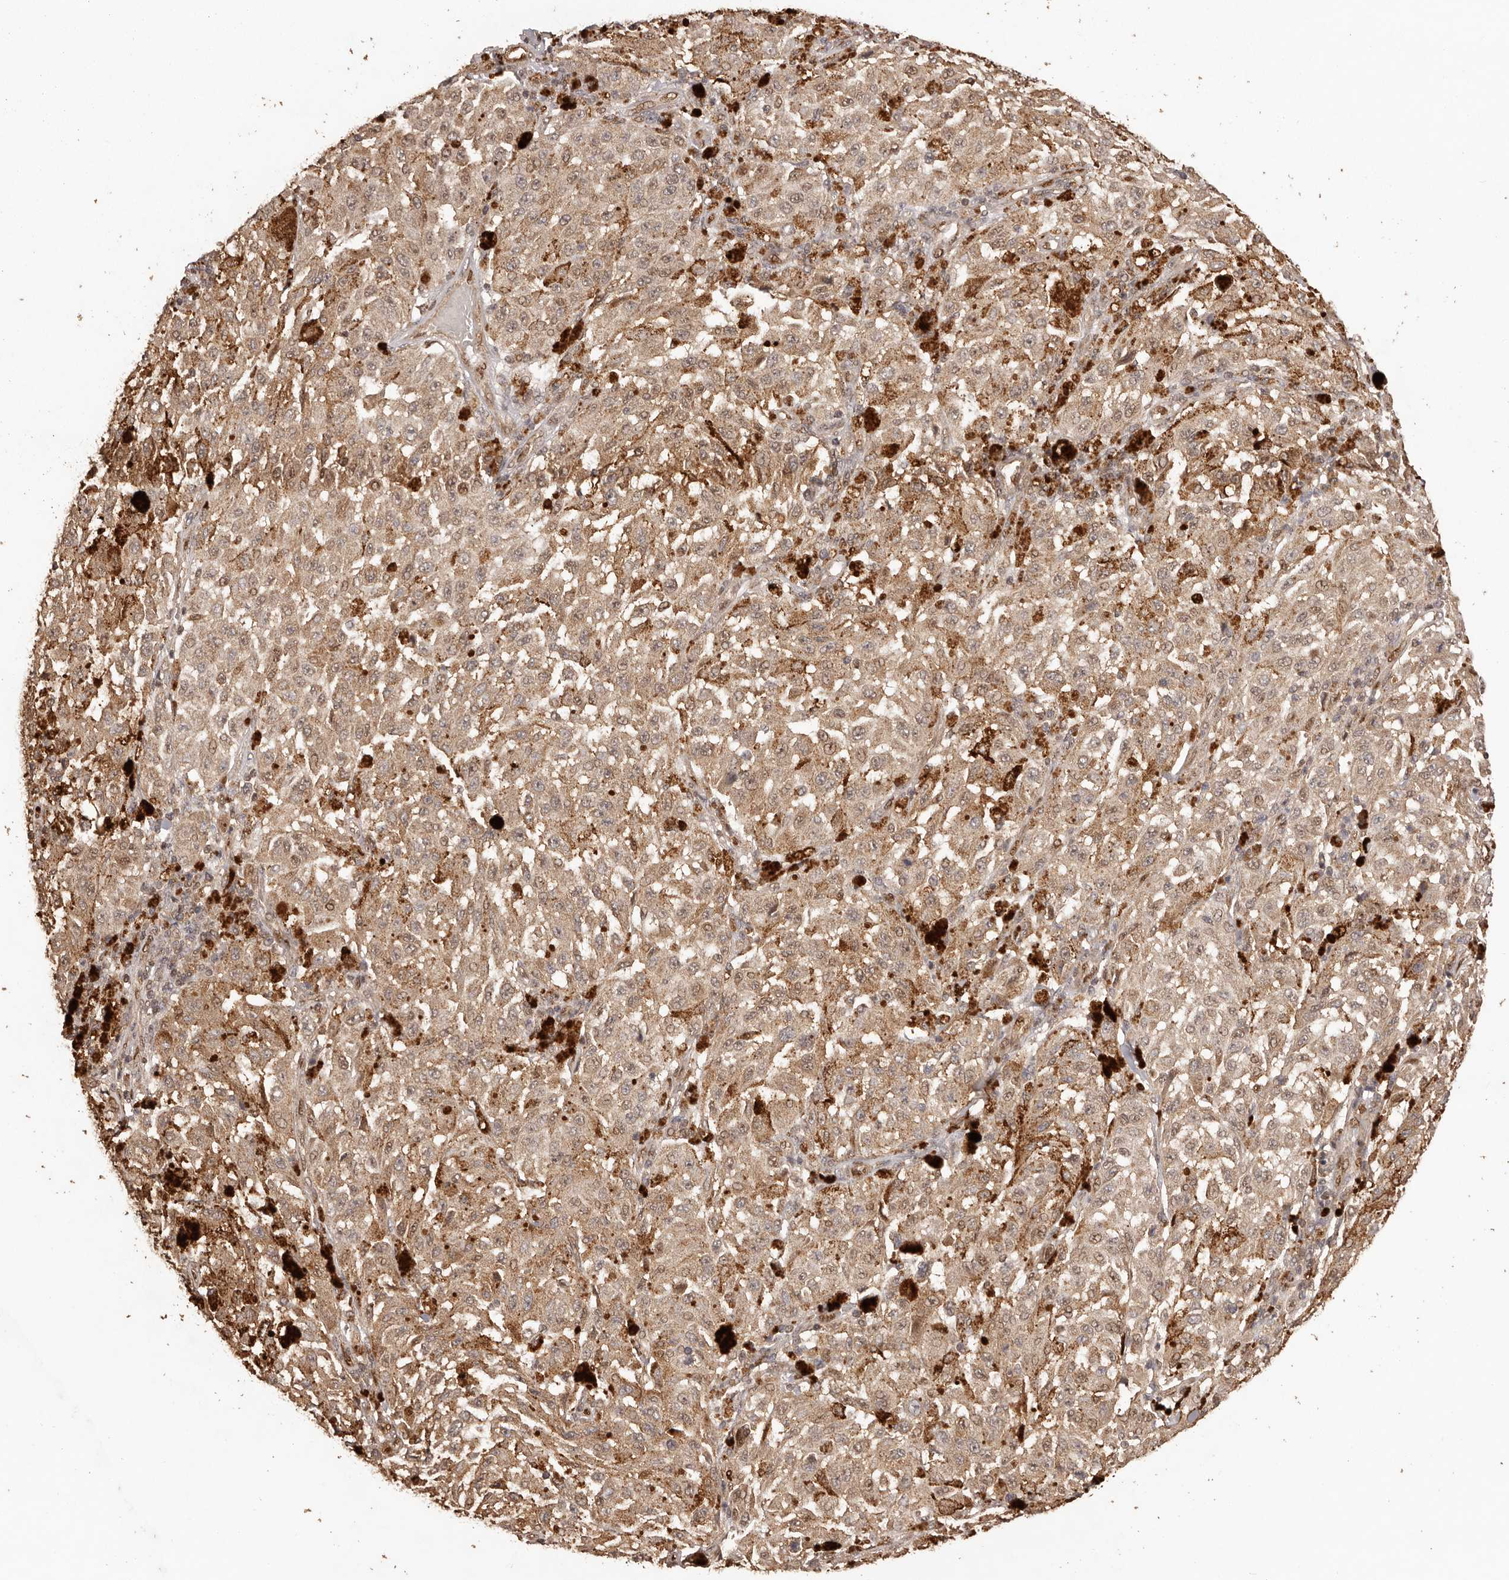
{"staining": {"intensity": "weak", "quantity": ">75%", "location": "cytoplasmic/membranous,nuclear"}, "tissue": "melanoma", "cell_type": "Tumor cells", "image_type": "cancer", "snomed": [{"axis": "morphology", "description": "Malignant melanoma, NOS"}, {"axis": "topography", "description": "Skin"}], "caption": "The image reveals immunohistochemical staining of melanoma. There is weak cytoplasmic/membranous and nuclear positivity is seen in approximately >75% of tumor cells.", "gene": "UBR2", "patient": {"sex": "female", "age": 64}}